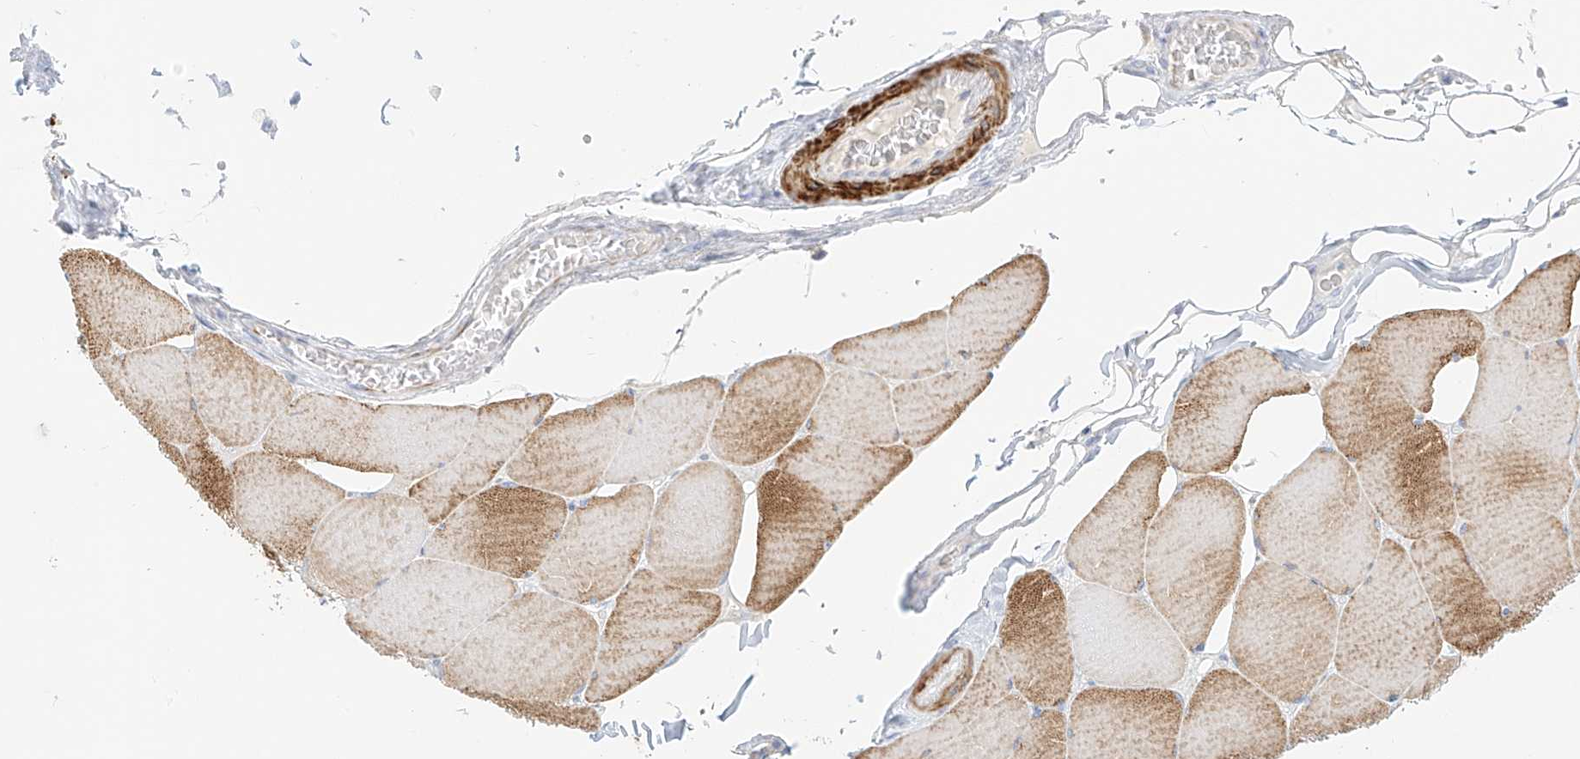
{"staining": {"intensity": "moderate", "quantity": "25%-75%", "location": "cytoplasmic/membranous"}, "tissue": "skeletal muscle", "cell_type": "Myocytes", "image_type": "normal", "snomed": [{"axis": "morphology", "description": "Normal tissue, NOS"}, {"axis": "topography", "description": "Skeletal muscle"}, {"axis": "topography", "description": "Head-Neck"}], "caption": "The photomicrograph reveals immunohistochemical staining of unremarkable skeletal muscle. There is moderate cytoplasmic/membranous positivity is present in about 25%-75% of myocytes.", "gene": "ST3GAL5", "patient": {"sex": "male", "age": 66}}